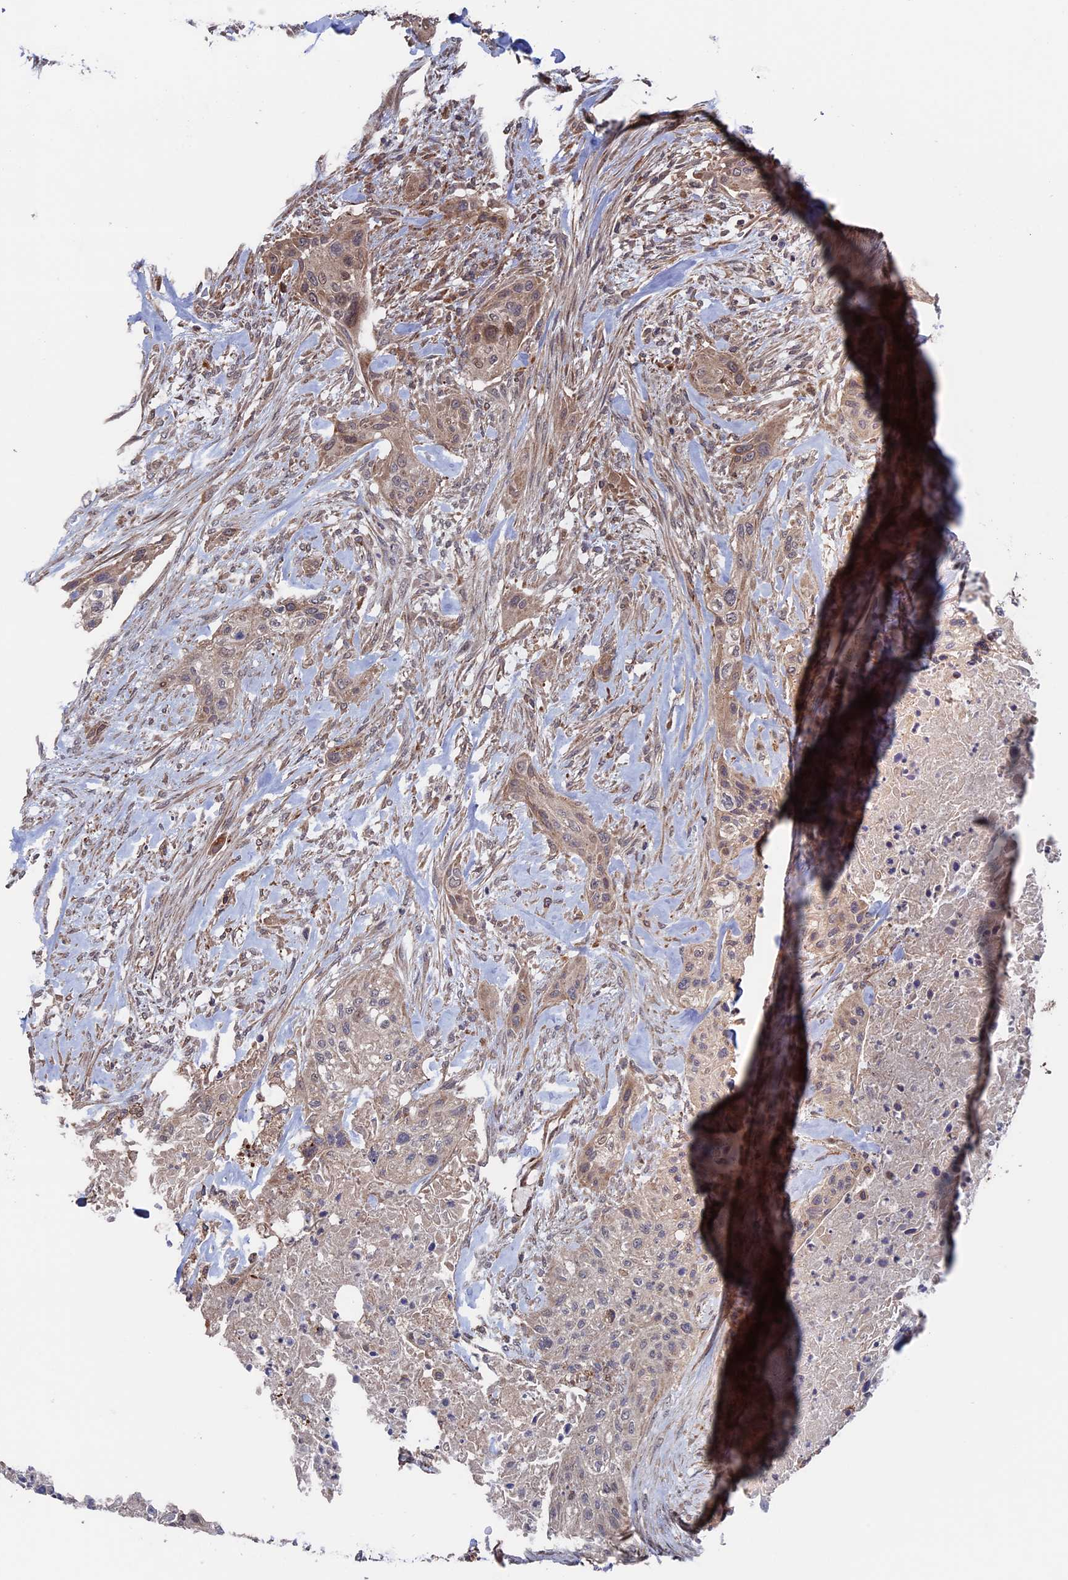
{"staining": {"intensity": "weak", "quantity": "<25%", "location": "cytoplasmic/membranous,nuclear"}, "tissue": "urothelial cancer", "cell_type": "Tumor cells", "image_type": "cancer", "snomed": [{"axis": "morphology", "description": "Urothelial carcinoma, High grade"}, {"axis": "topography", "description": "Urinary bladder"}], "caption": "High magnification brightfield microscopy of urothelial cancer stained with DAB (3,3'-diaminobenzidine) (brown) and counterstained with hematoxylin (blue): tumor cells show no significant positivity. (Stains: DAB (3,3'-diaminobenzidine) IHC with hematoxylin counter stain, Microscopy: brightfield microscopy at high magnification).", "gene": "PLA2G15", "patient": {"sex": "male", "age": 35}}